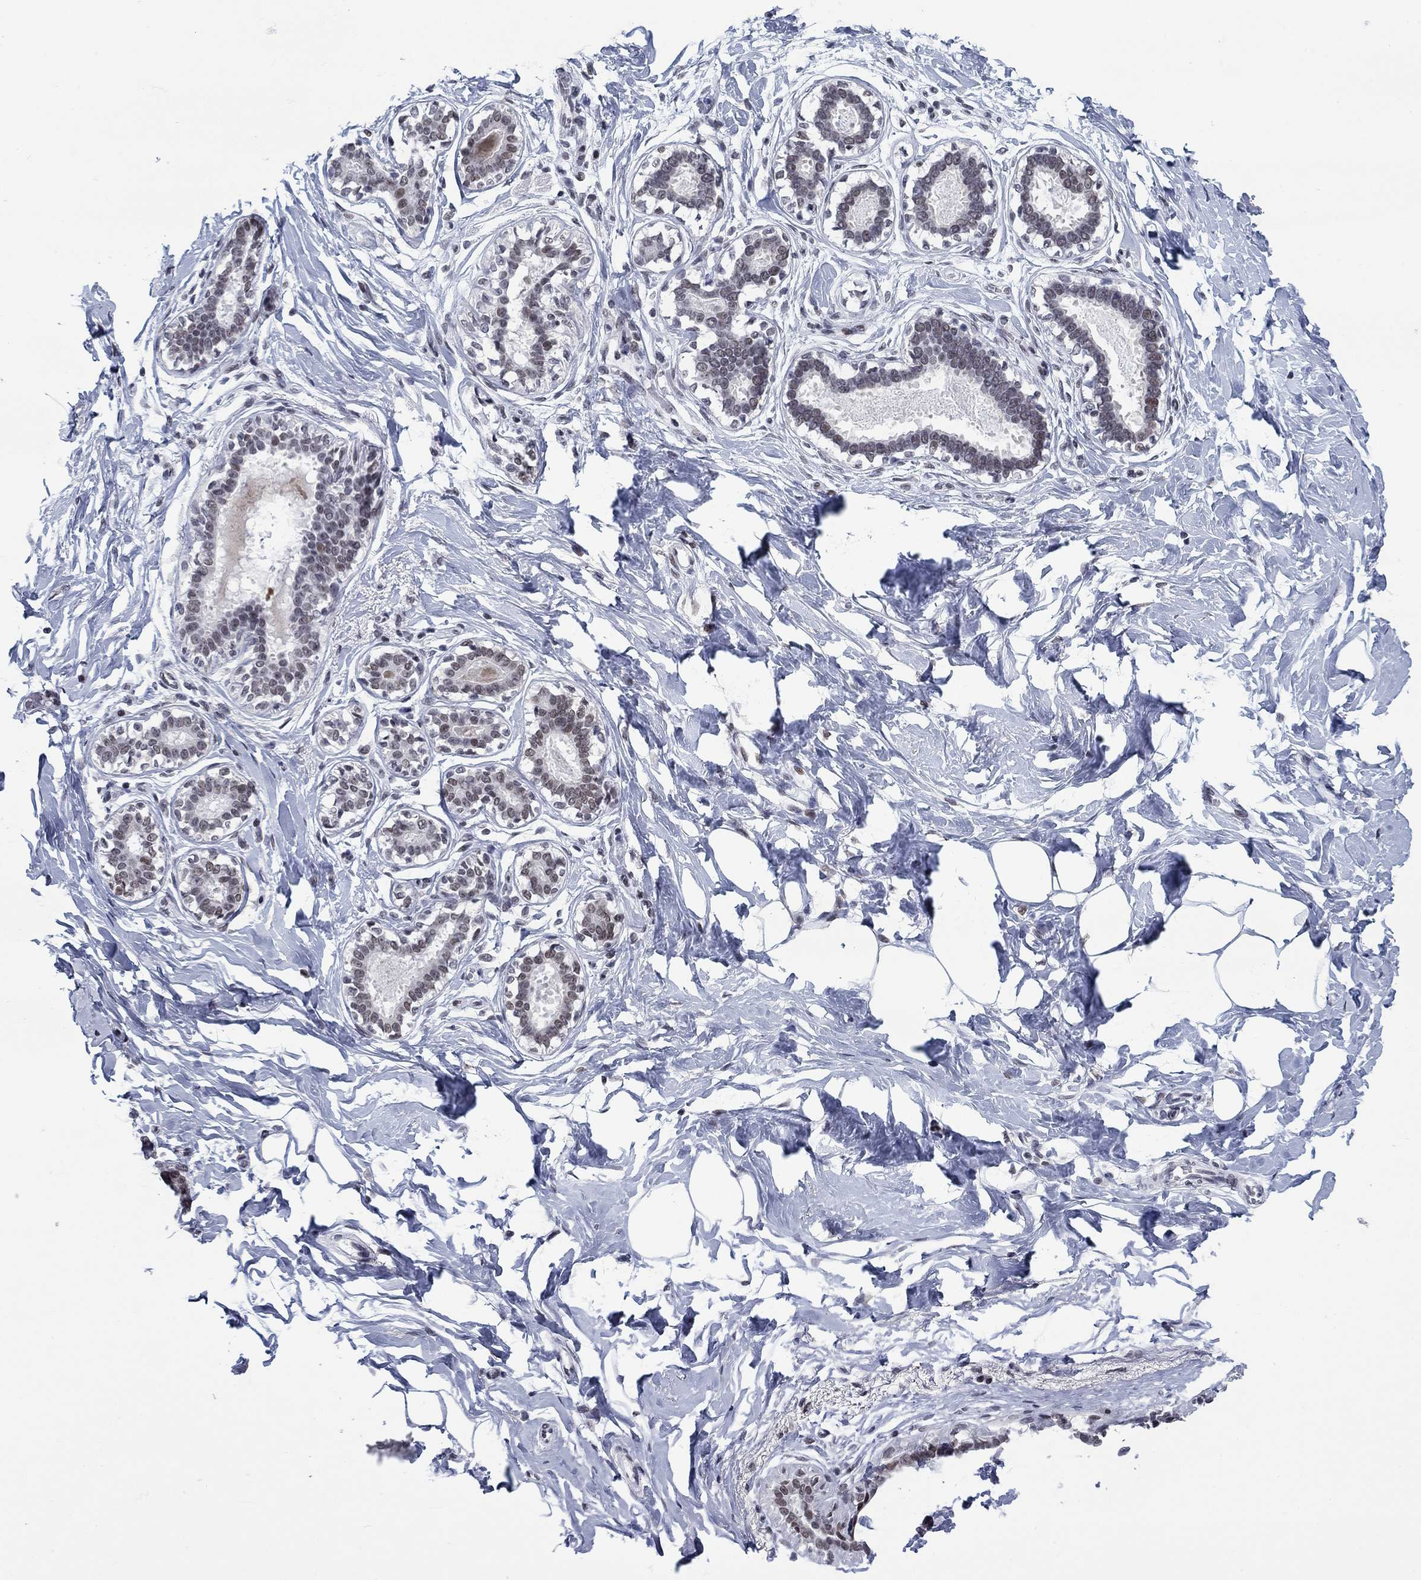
{"staining": {"intensity": "negative", "quantity": "none", "location": "none"}, "tissue": "breast", "cell_type": "Adipocytes", "image_type": "normal", "snomed": [{"axis": "morphology", "description": "Normal tissue, NOS"}, {"axis": "morphology", "description": "Lobular carcinoma, in situ"}, {"axis": "topography", "description": "Breast"}], "caption": "A high-resolution histopathology image shows immunohistochemistry (IHC) staining of unremarkable breast, which shows no significant positivity in adipocytes.", "gene": "NPAS3", "patient": {"sex": "female", "age": 35}}